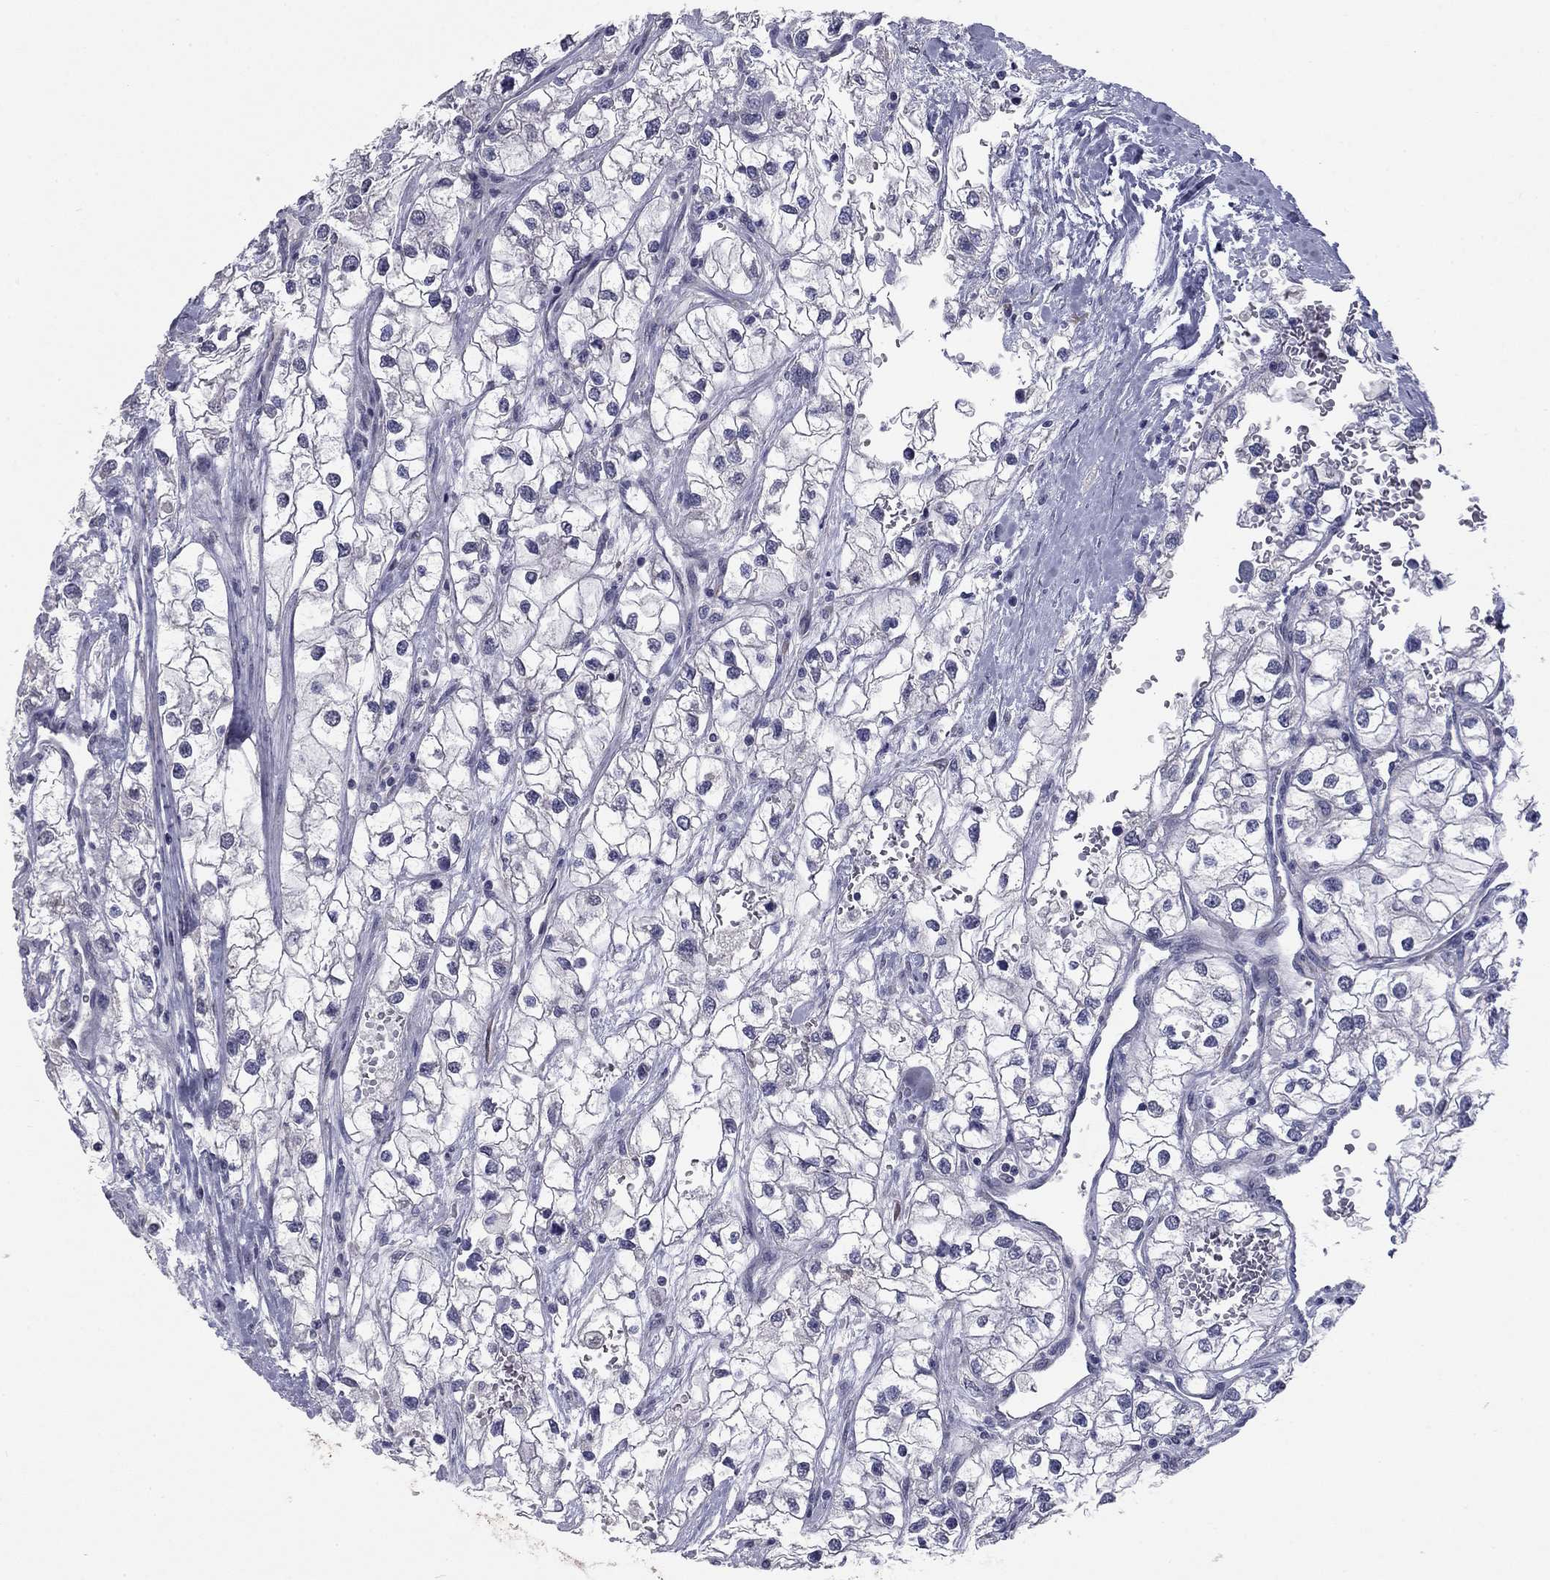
{"staining": {"intensity": "negative", "quantity": "none", "location": "none"}, "tissue": "renal cancer", "cell_type": "Tumor cells", "image_type": "cancer", "snomed": [{"axis": "morphology", "description": "Adenocarcinoma, NOS"}, {"axis": "topography", "description": "Kidney"}], "caption": "The image displays no significant staining in tumor cells of renal adenocarcinoma.", "gene": "PRRT2", "patient": {"sex": "male", "age": 59}}